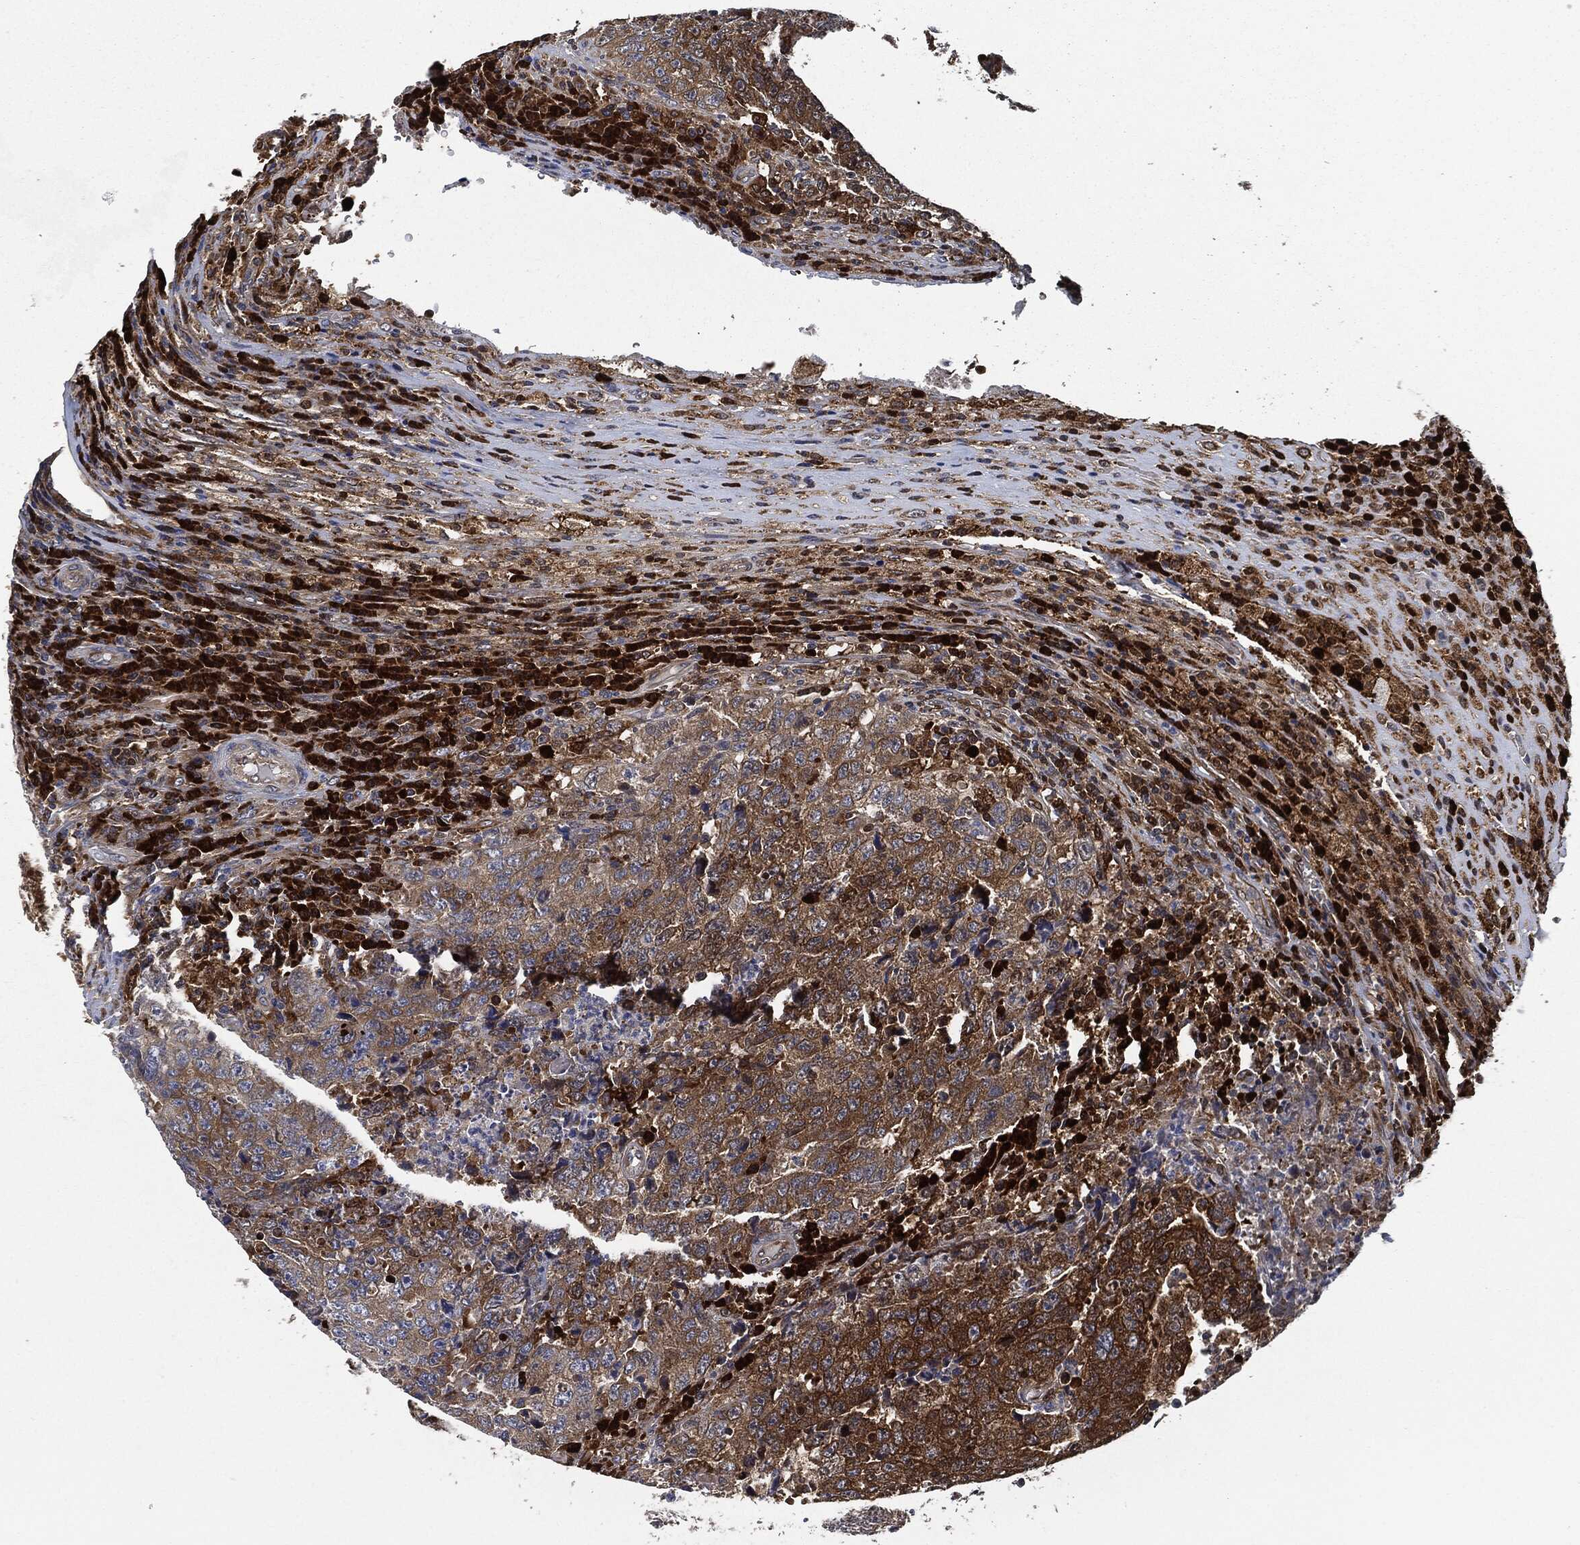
{"staining": {"intensity": "moderate", "quantity": "25%-75%", "location": "cytoplasmic/membranous"}, "tissue": "testis cancer", "cell_type": "Tumor cells", "image_type": "cancer", "snomed": [{"axis": "morphology", "description": "Necrosis, NOS"}, {"axis": "morphology", "description": "Carcinoma, Embryonal, NOS"}, {"axis": "topography", "description": "Testis"}], "caption": "IHC of human testis embryonal carcinoma displays medium levels of moderate cytoplasmic/membranous staining in approximately 25%-75% of tumor cells. (Brightfield microscopy of DAB IHC at high magnification).", "gene": "PRDX2", "patient": {"sex": "male", "age": 19}}